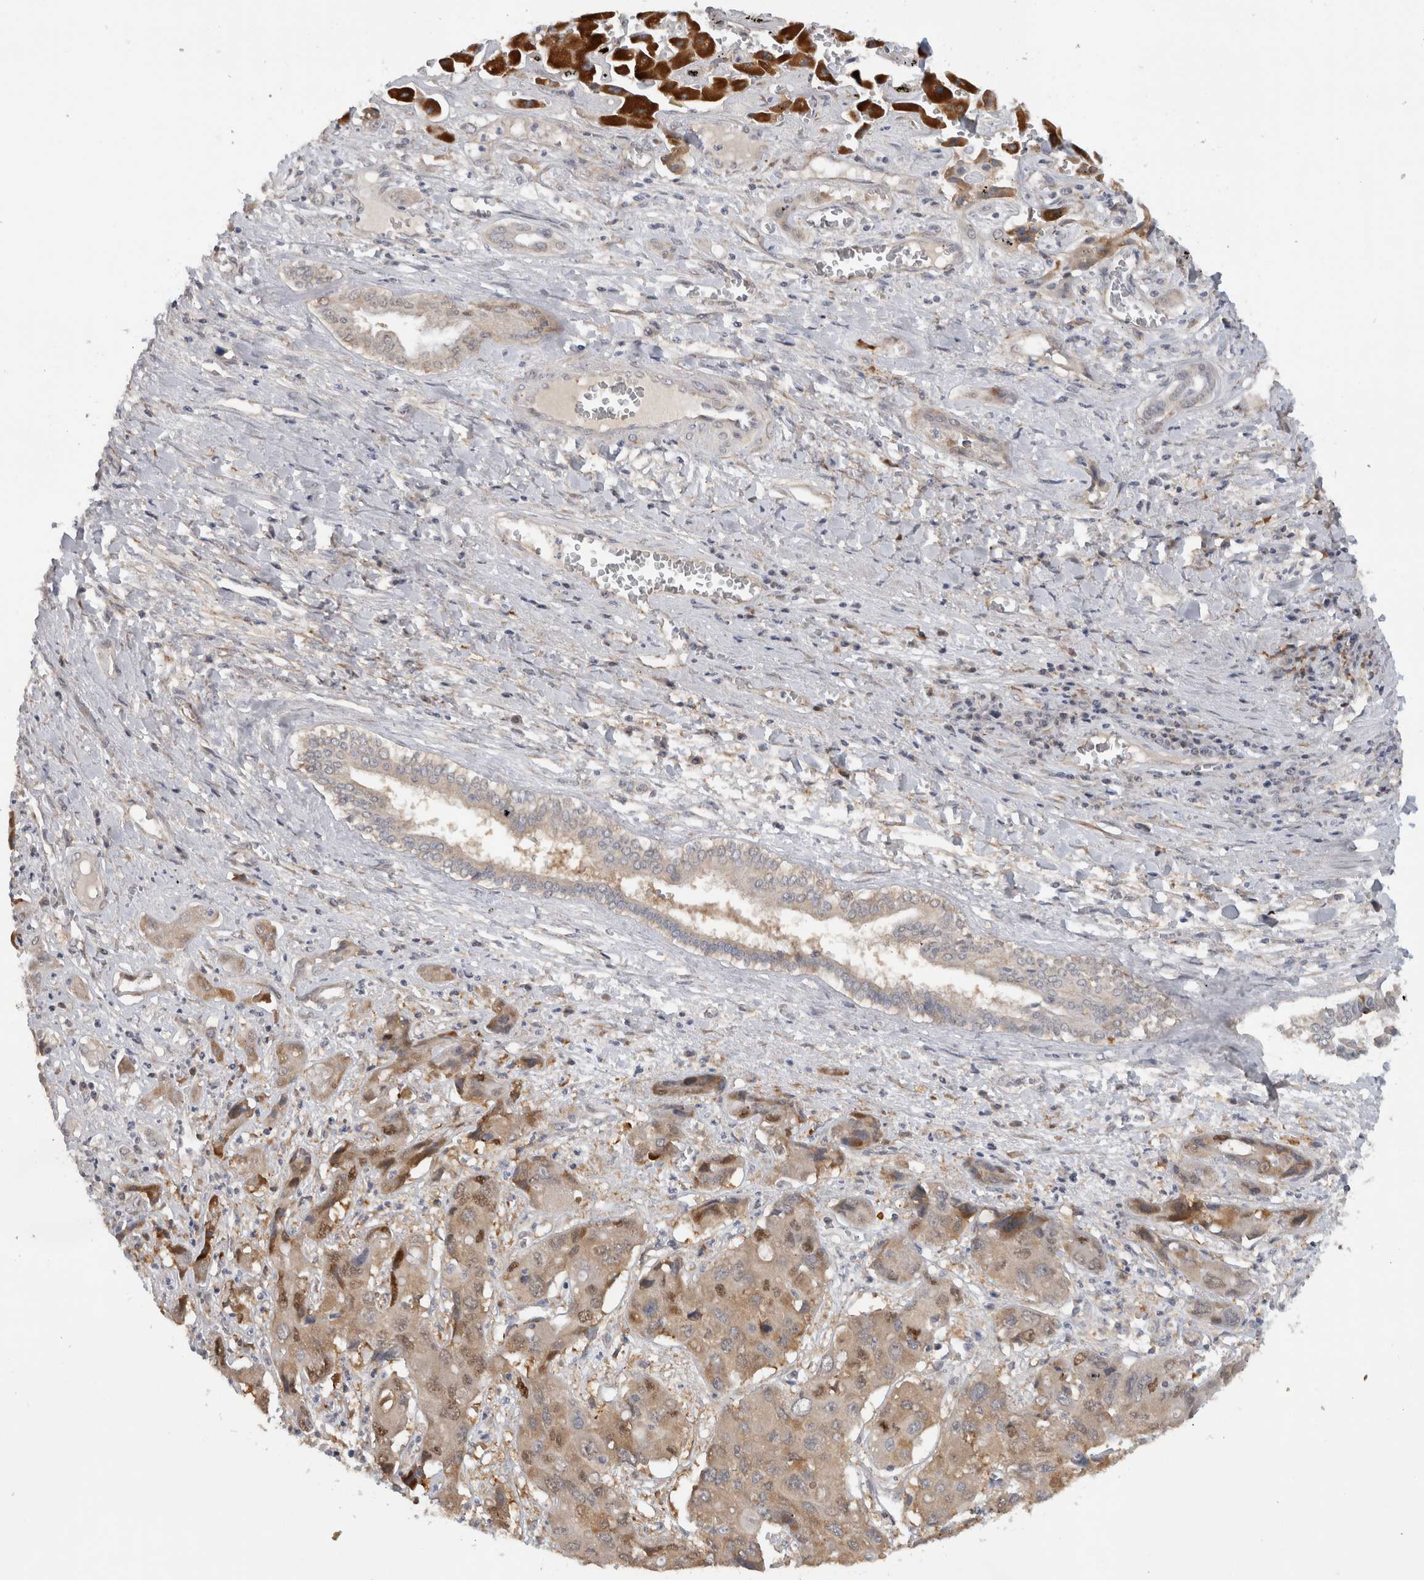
{"staining": {"intensity": "weak", "quantity": ">75%", "location": "cytoplasmic/membranous,nuclear"}, "tissue": "liver cancer", "cell_type": "Tumor cells", "image_type": "cancer", "snomed": [{"axis": "morphology", "description": "Cholangiocarcinoma"}, {"axis": "topography", "description": "Liver"}], "caption": "DAB immunohistochemical staining of human liver cancer demonstrates weak cytoplasmic/membranous and nuclear protein positivity in approximately >75% of tumor cells.", "gene": "DYRK2", "patient": {"sex": "male", "age": 67}}